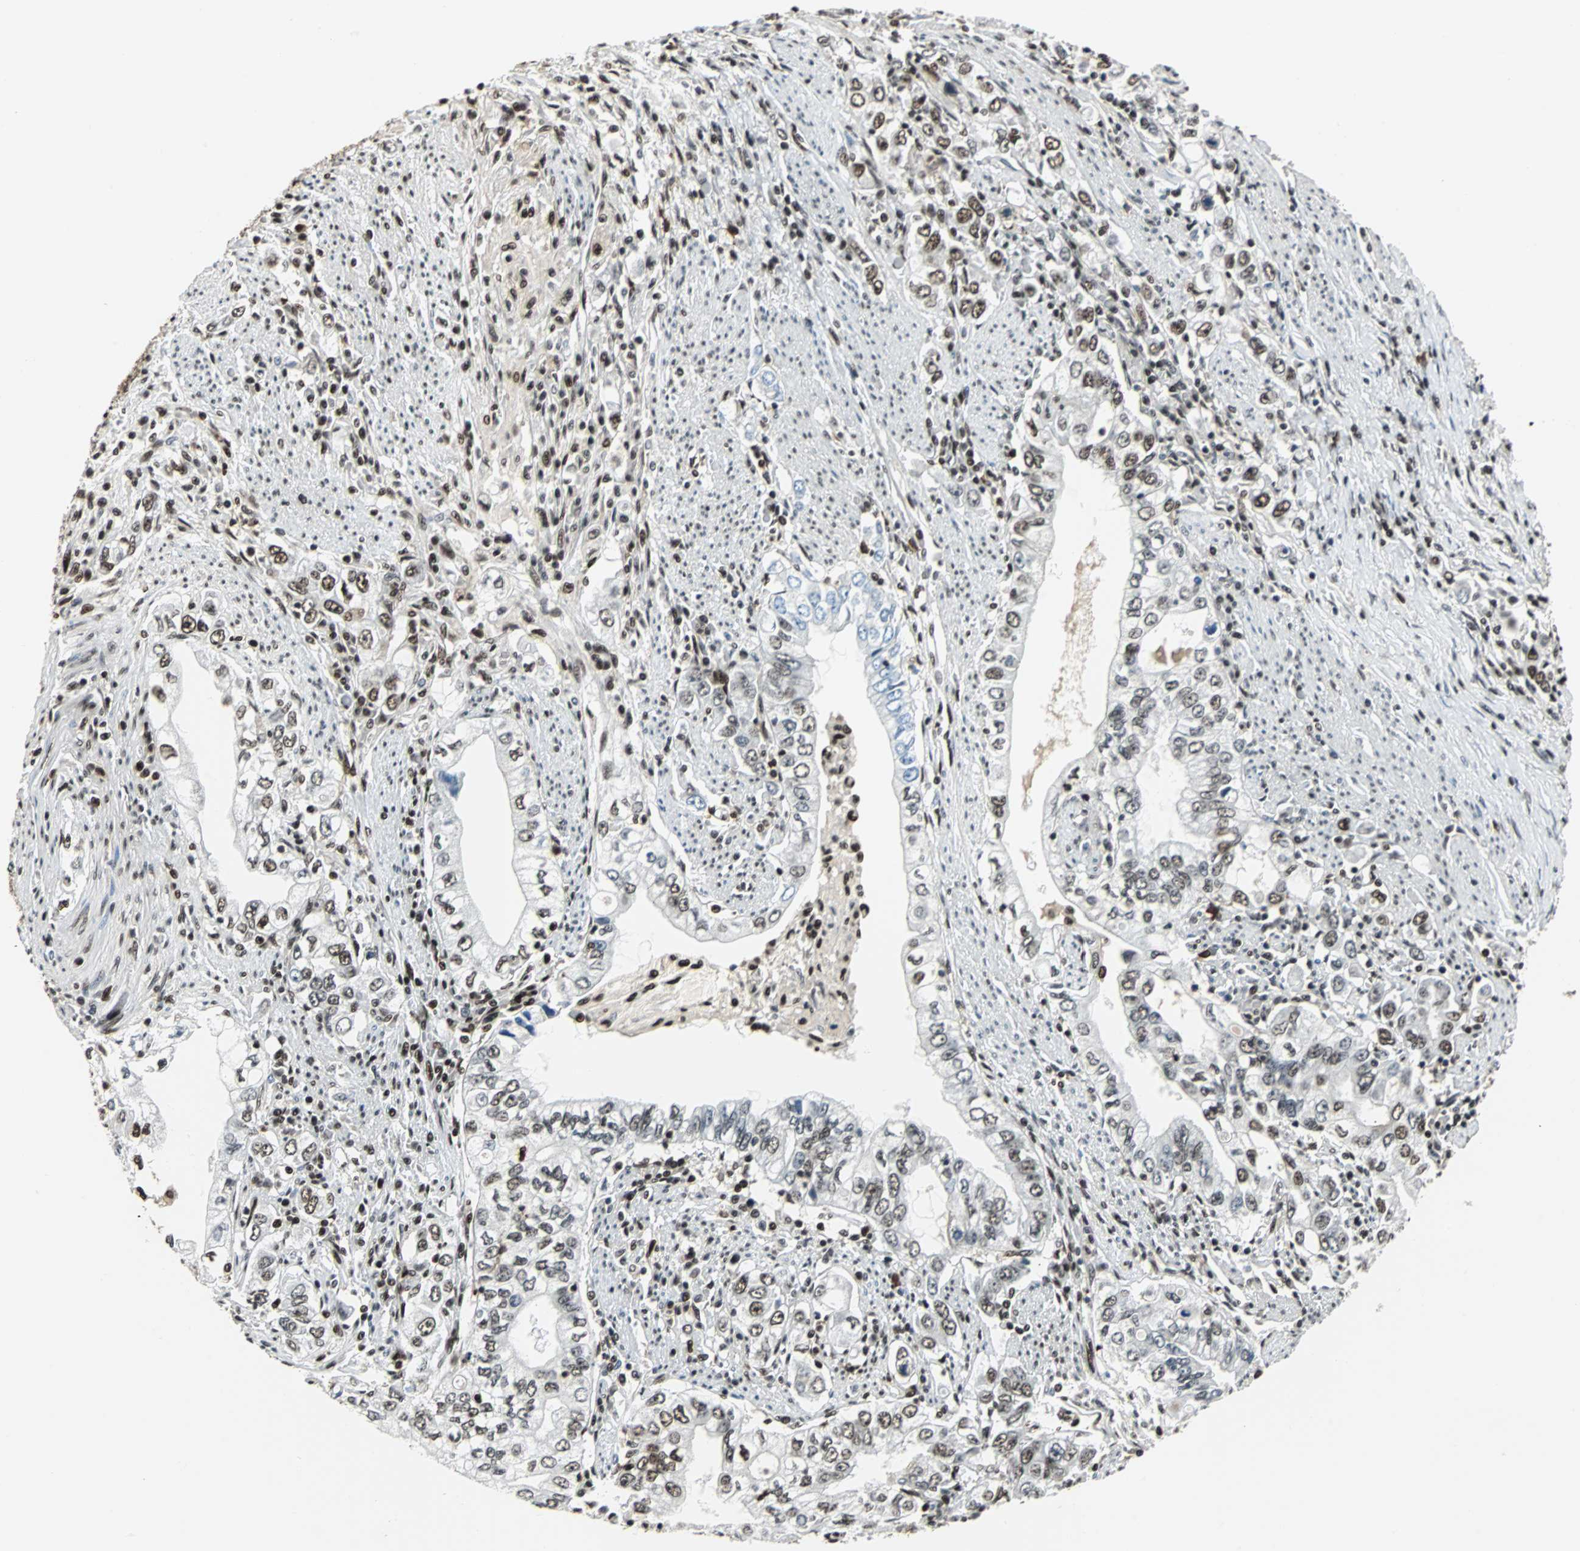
{"staining": {"intensity": "moderate", "quantity": "25%-75%", "location": "nuclear"}, "tissue": "stomach cancer", "cell_type": "Tumor cells", "image_type": "cancer", "snomed": [{"axis": "morphology", "description": "Adenocarcinoma, NOS"}, {"axis": "topography", "description": "Stomach, lower"}], "caption": "Brown immunohistochemical staining in adenocarcinoma (stomach) shows moderate nuclear staining in approximately 25%-75% of tumor cells. The staining is performed using DAB (3,3'-diaminobenzidine) brown chromogen to label protein expression. The nuclei are counter-stained blue using hematoxylin.", "gene": "XRCC4", "patient": {"sex": "female", "age": 72}}